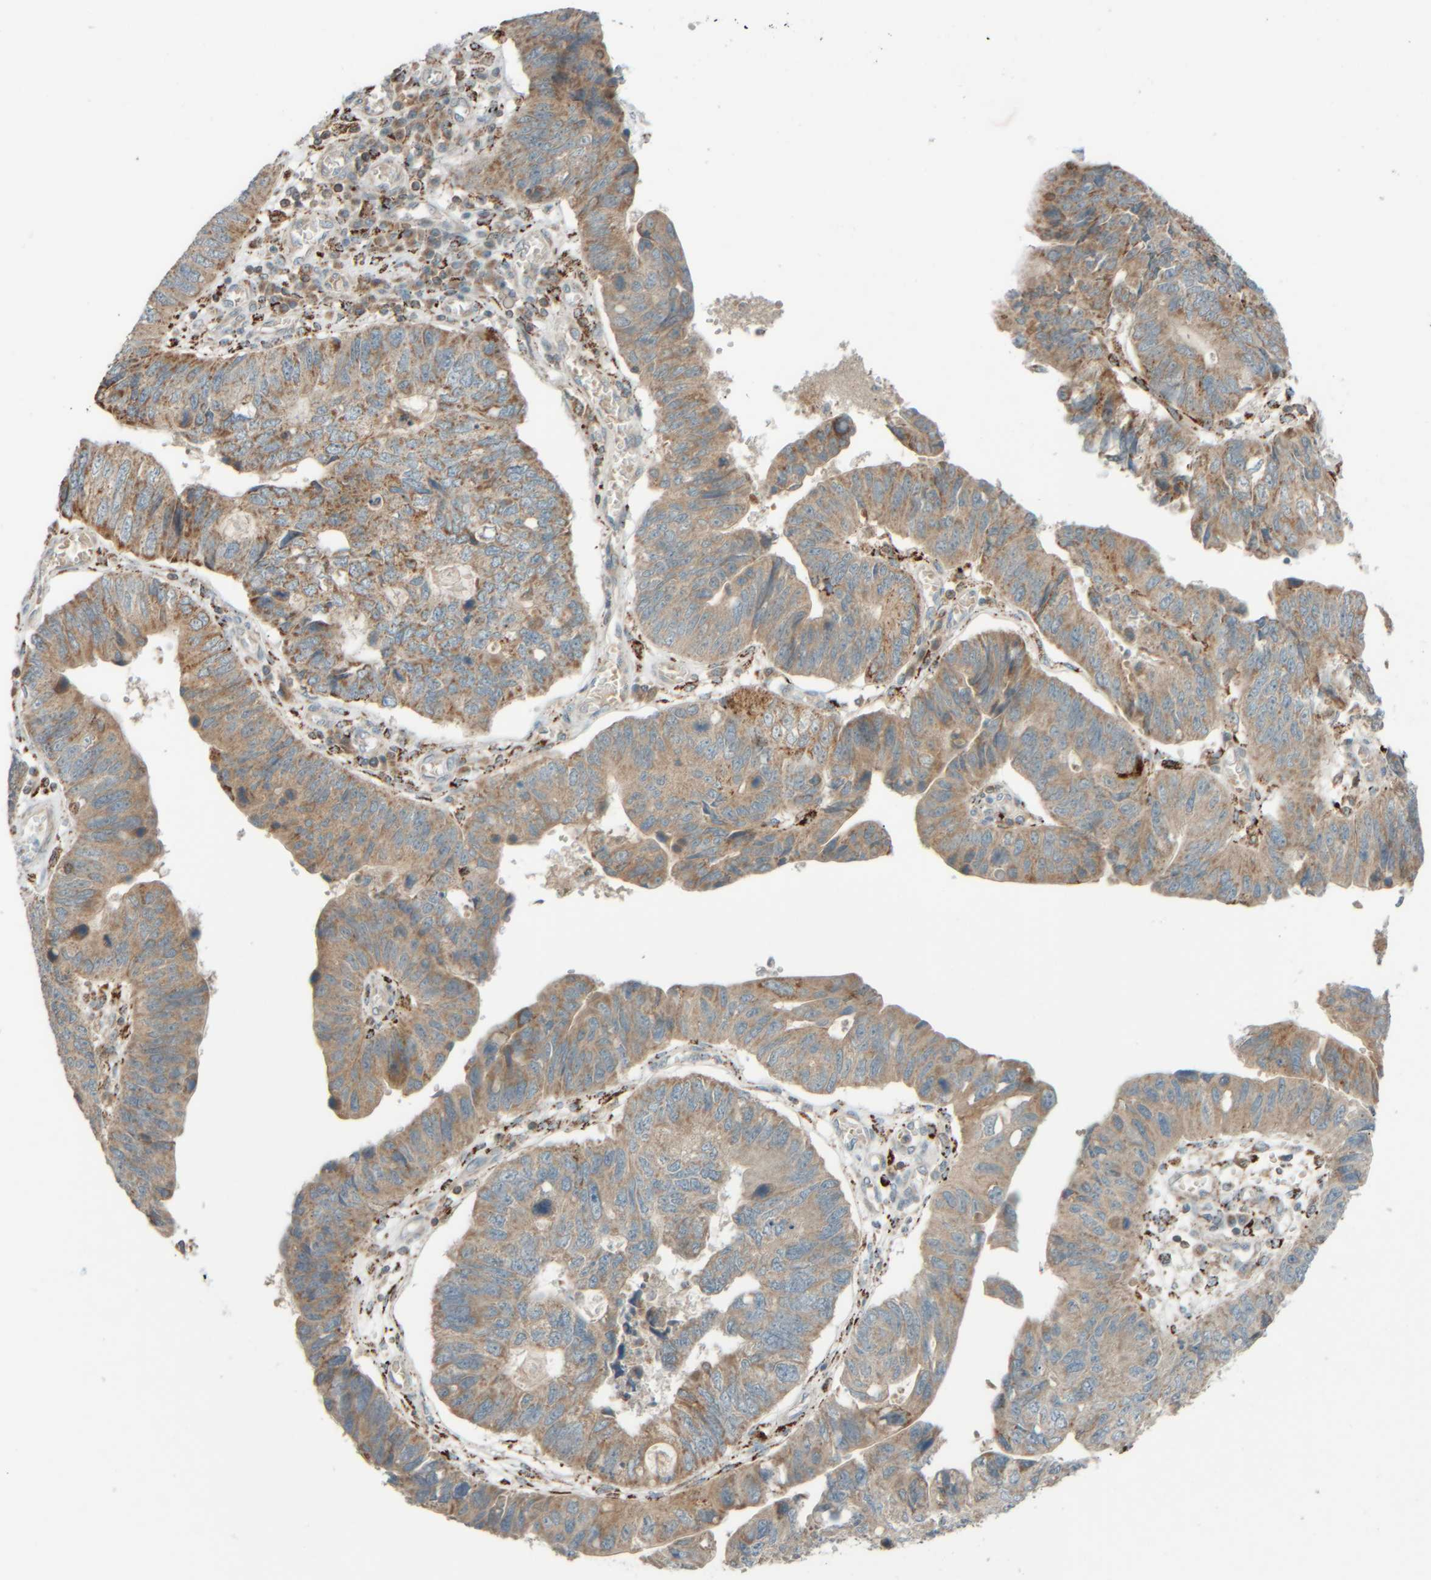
{"staining": {"intensity": "moderate", "quantity": ">75%", "location": "cytoplasmic/membranous"}, "tissue": "stomach cancer", "cell_type": "Tumor cells", "image_type": "cancer", "snomed": [{"axis": "morphology", "description": "Adenocarcinoma, NOS"}, {"axis": "topography", "description": "Stomach"}], "caption": "A brown stain labels moderate cytoplasmic/membranous positivity of a protein in stomach cancer tumor cells.", "gene": "SPAG5", "patient": {"sex": "male", "age": 59}}